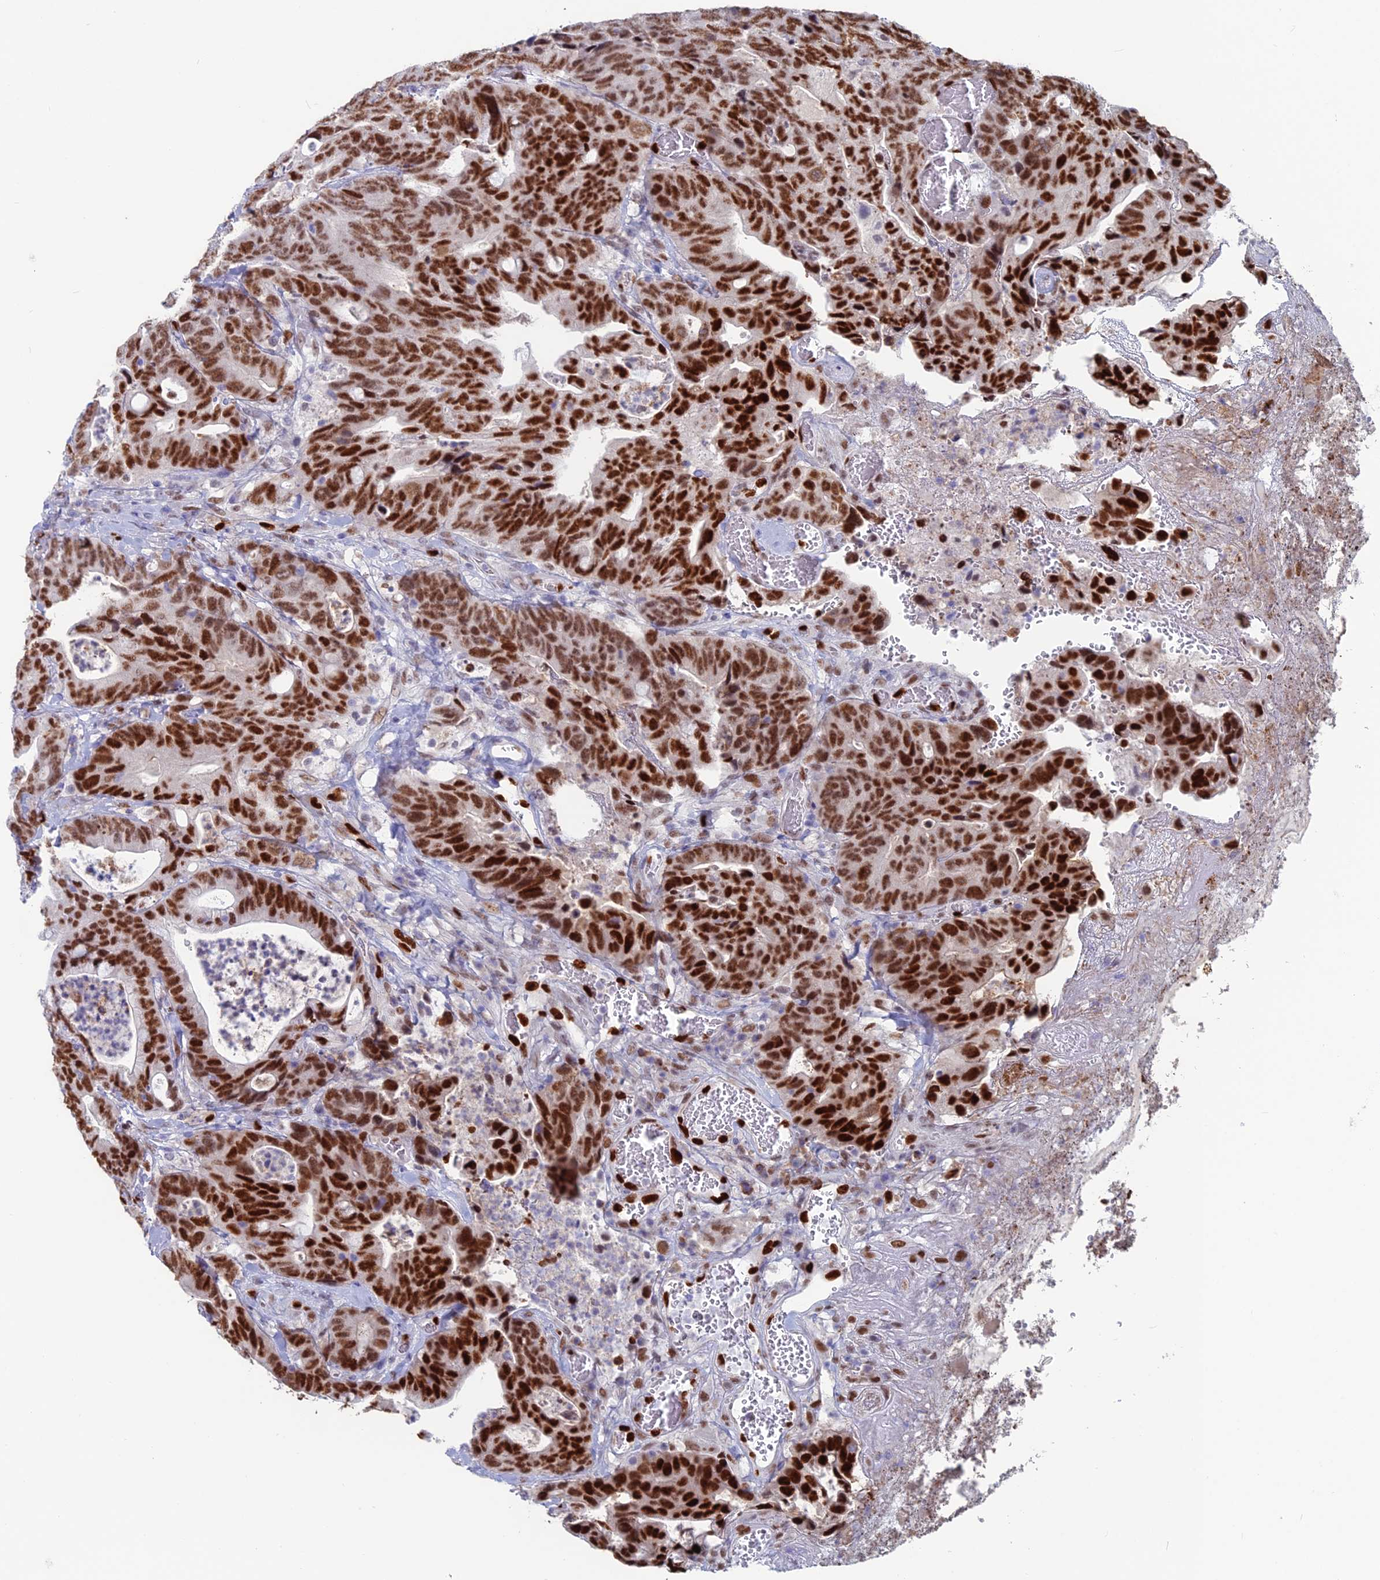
{"staining": {"intensity": "strong", "quantity": ">75%", "location": "nuclear"}, "tissue": "colorectal cancer", "cell_type": "Tumor cells", "image_type": "cancer", "snomed": [{"axis": "morphology", "description": "Adenocarcinoma, NOS"}, {"axis": "topography", "description": "Colon"}], "caption": "A high amount of strong nuclear expression is present in approximately >75% of tumor cells in colorectal cancer (adenocarcinoma) tissue.", "gene": "NOL4L", "patient": {"sex": "female", "age": 82}}